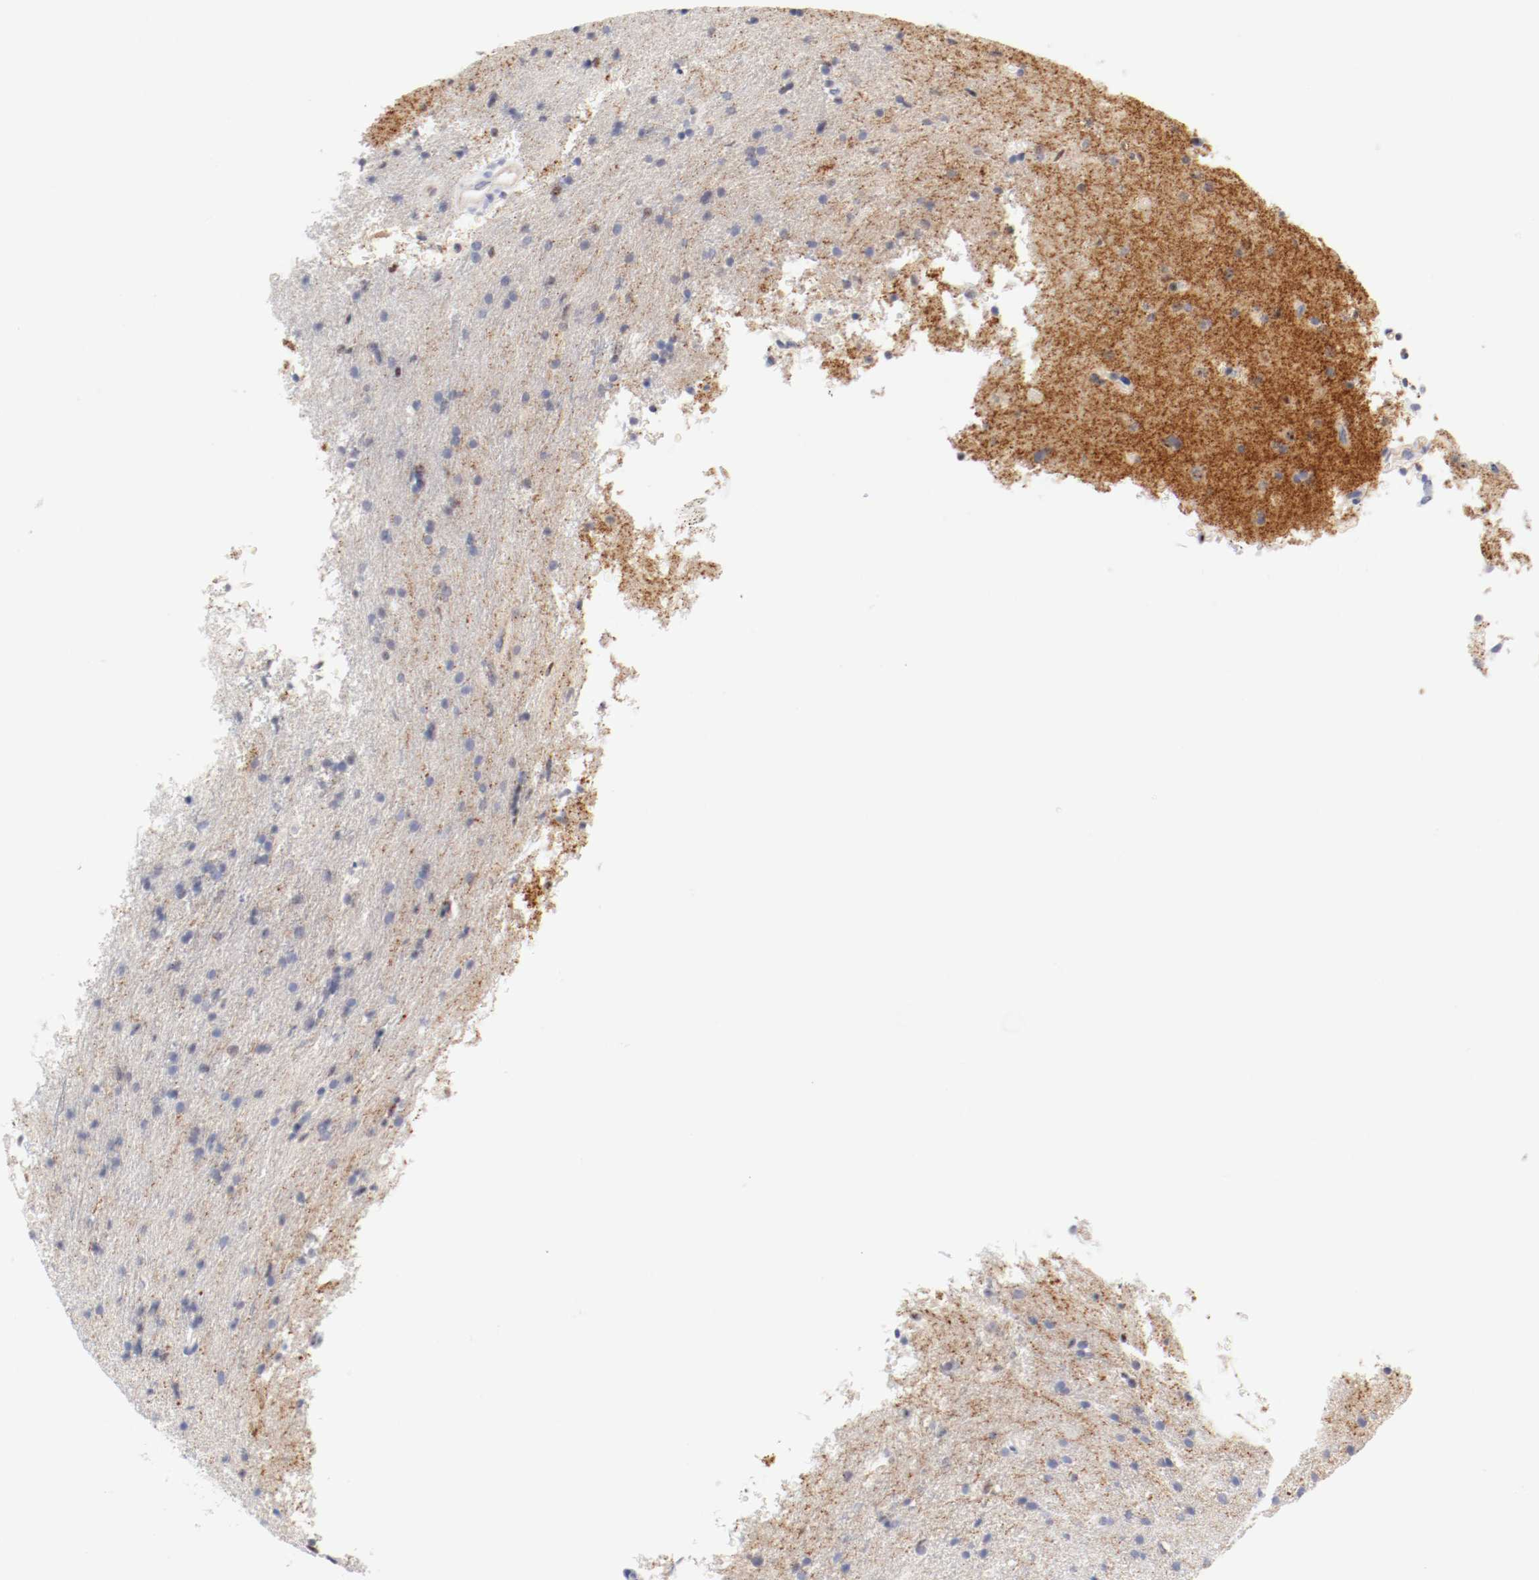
{"staining": {"intensity": "negative", "quantity": "none", "location": "none"}, "tissue": "glioma", "cell_type": "Tumor cells", "image_type": "cancer", "snomed": [{"axis": "morphology", "description": "Glioma, malignant, High grade"}, {"axis": "topography", "description": "Brain"}], "caption": "This is a histopathology image of IHC staining of malignant glioma (high-grade), which shows no staining in tumor cells.", "gene": "HOMER1", "patient": {"sex": "male", "age": 33}}